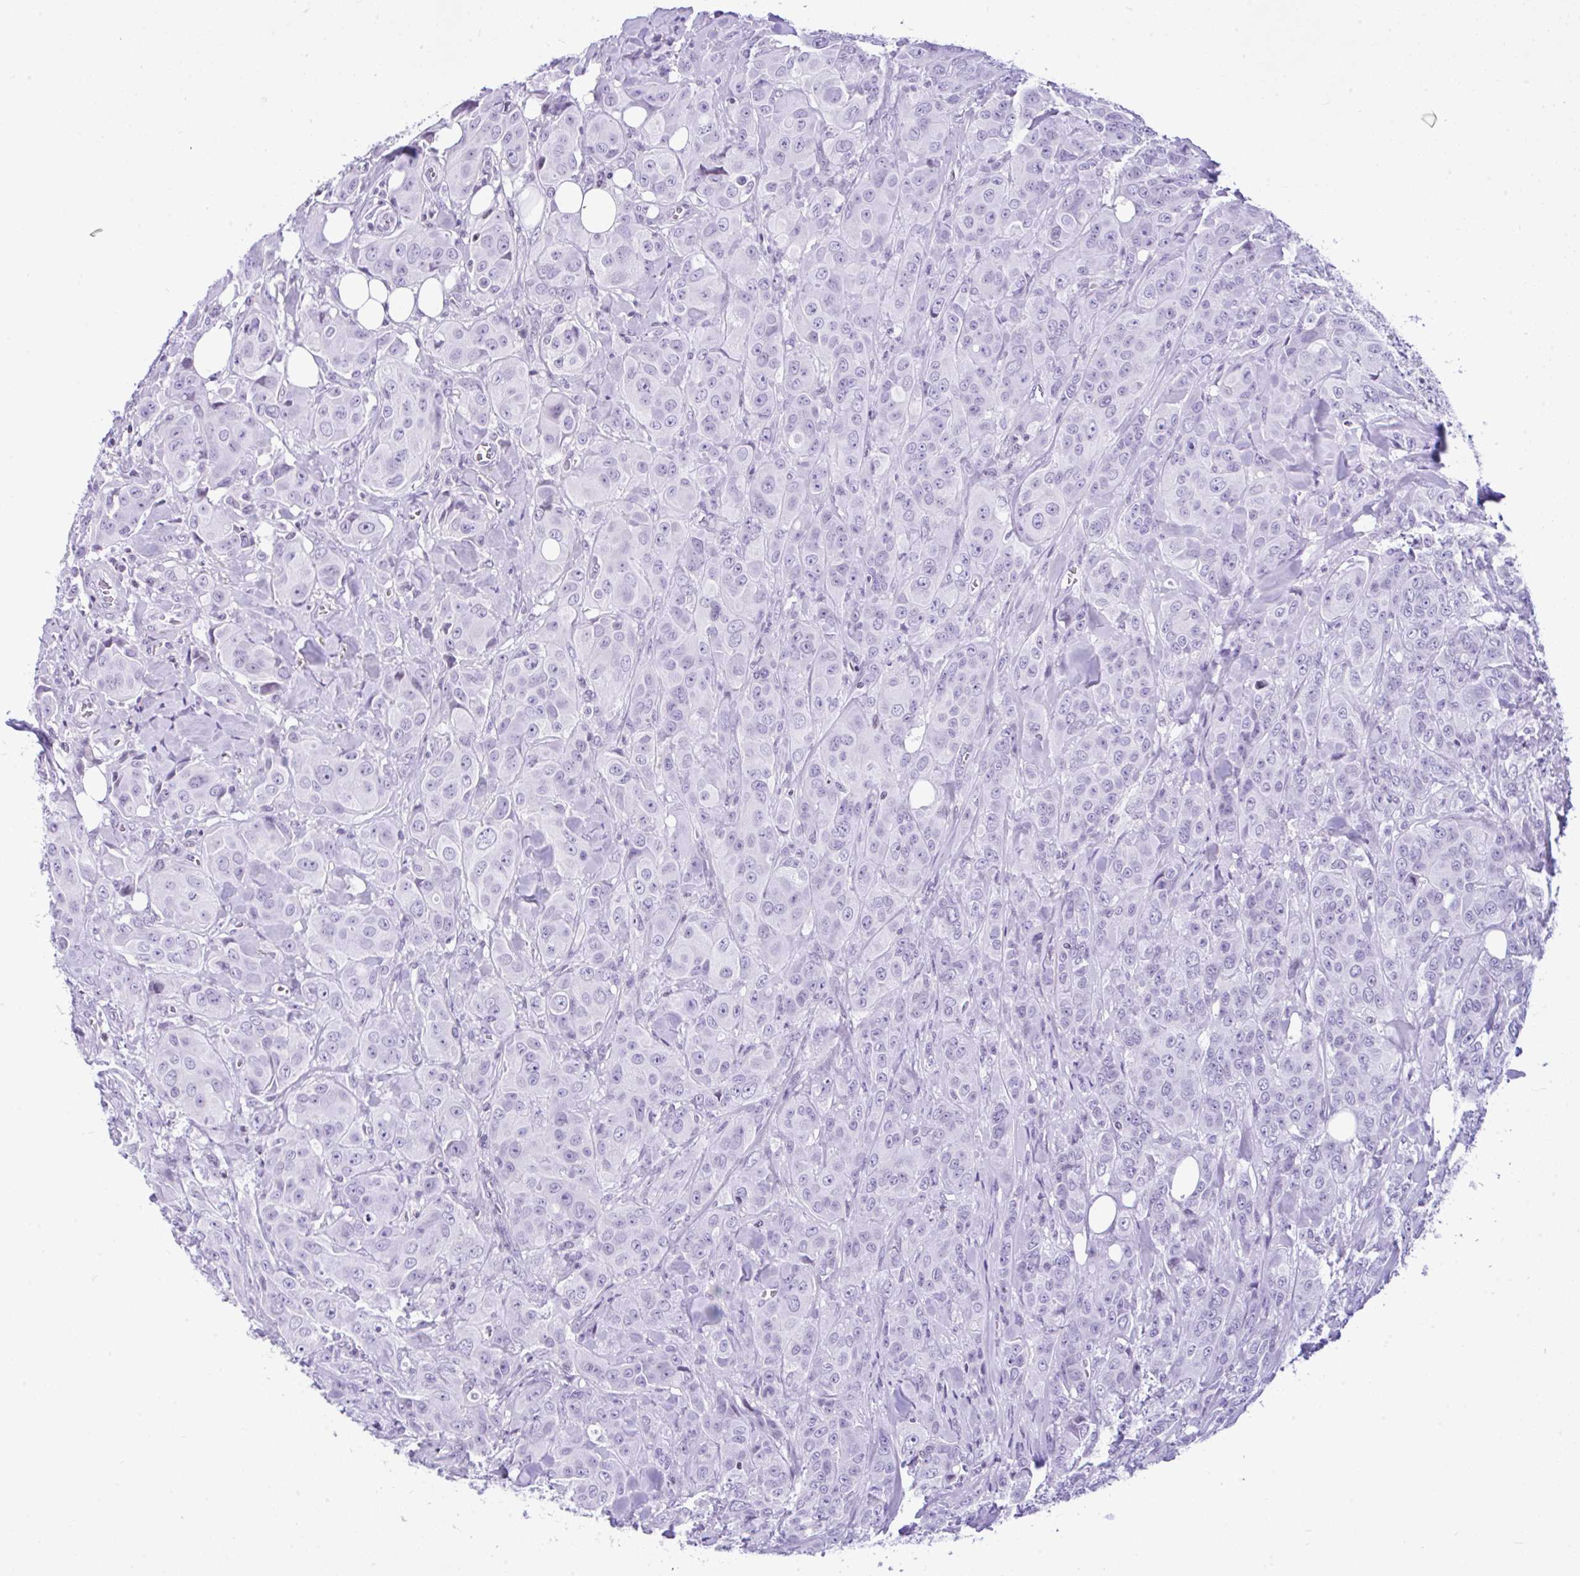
{"staining": {"intensity": "negative", "quantity": "none", "location": "none"}, "tissue": "breast cancer", "cell_type": "Tumor cells", "image_type": "cancer", "snomed": [{"axis": "morphology", "description": "Normal tissue, NOS"}, {"axis": "morphology", "description": "Duct carcinoma"}, {"axis": "topography", "description": "Breast"}], "caption": "Immunohistochemistry micrograph of neoplastic tissue: human breast intraductal carcinoma stained with DAB (3,3'-diaminobenzidine) reveals no significant protein positivity in tumor cells.", "gene": "KRT27", "patient": {"sex": "female", "age": 43}}